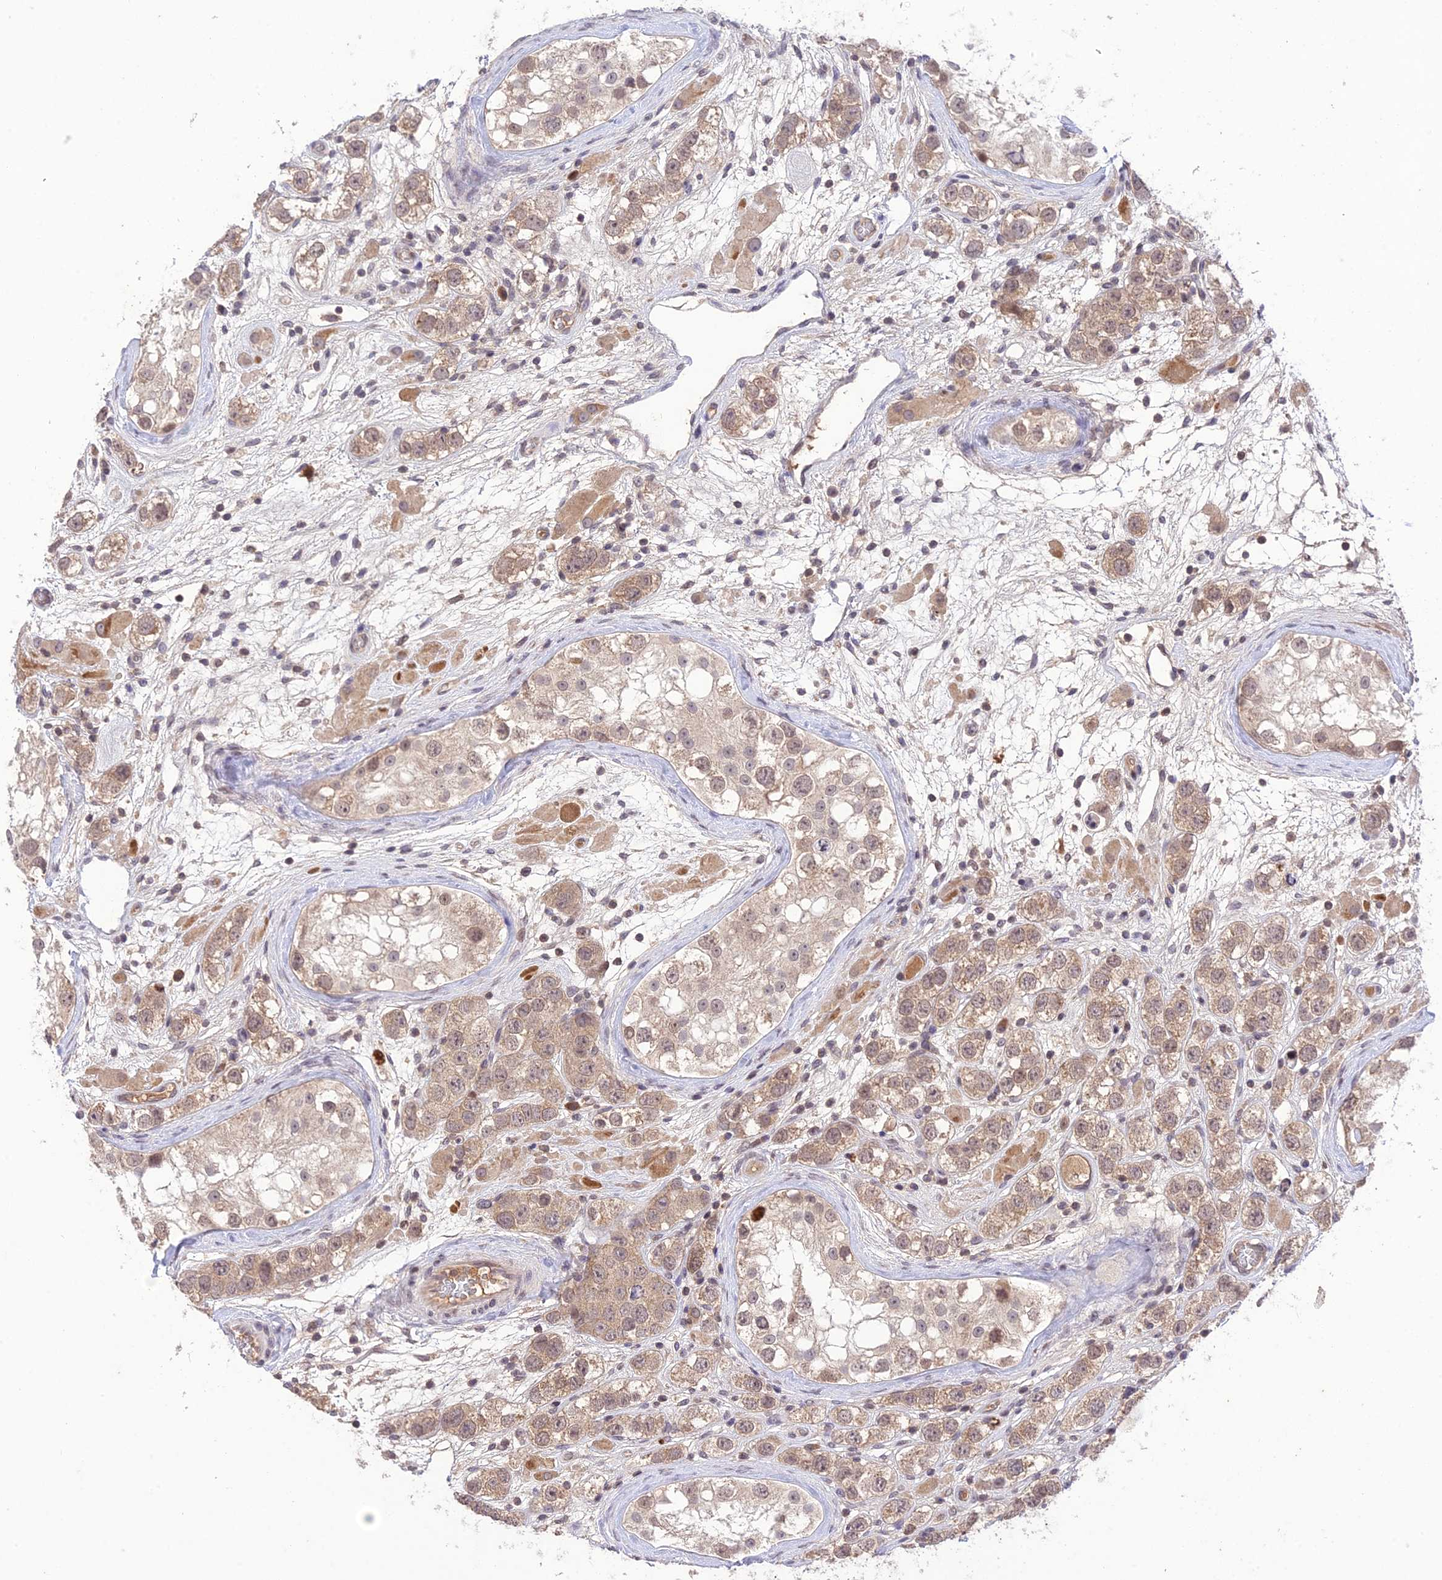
{"staining": {"intensity": "weak", "quantity": ">75%", "location": "cytoplasmic/membranous"}, "tissue": "testis cancer", "cell_type": "Tumor cells", "image_type": "cancer", "snomed": [{"axis": "morphology", "description": "Seminoma, NOS"}, {"axis": "topography", "description": "Testis"}], "caption": "High-magnification brightfield microscopy of seminoma (testis) stained with DAB (brown) and counterstained with hematoxylin (blue). tumor cells exhibit weak cytoplasmic/membranous expression is appreciated in about>75% of cells.", "gene": "TEKT1", "patient": {"sex": "male", "age": 28}}